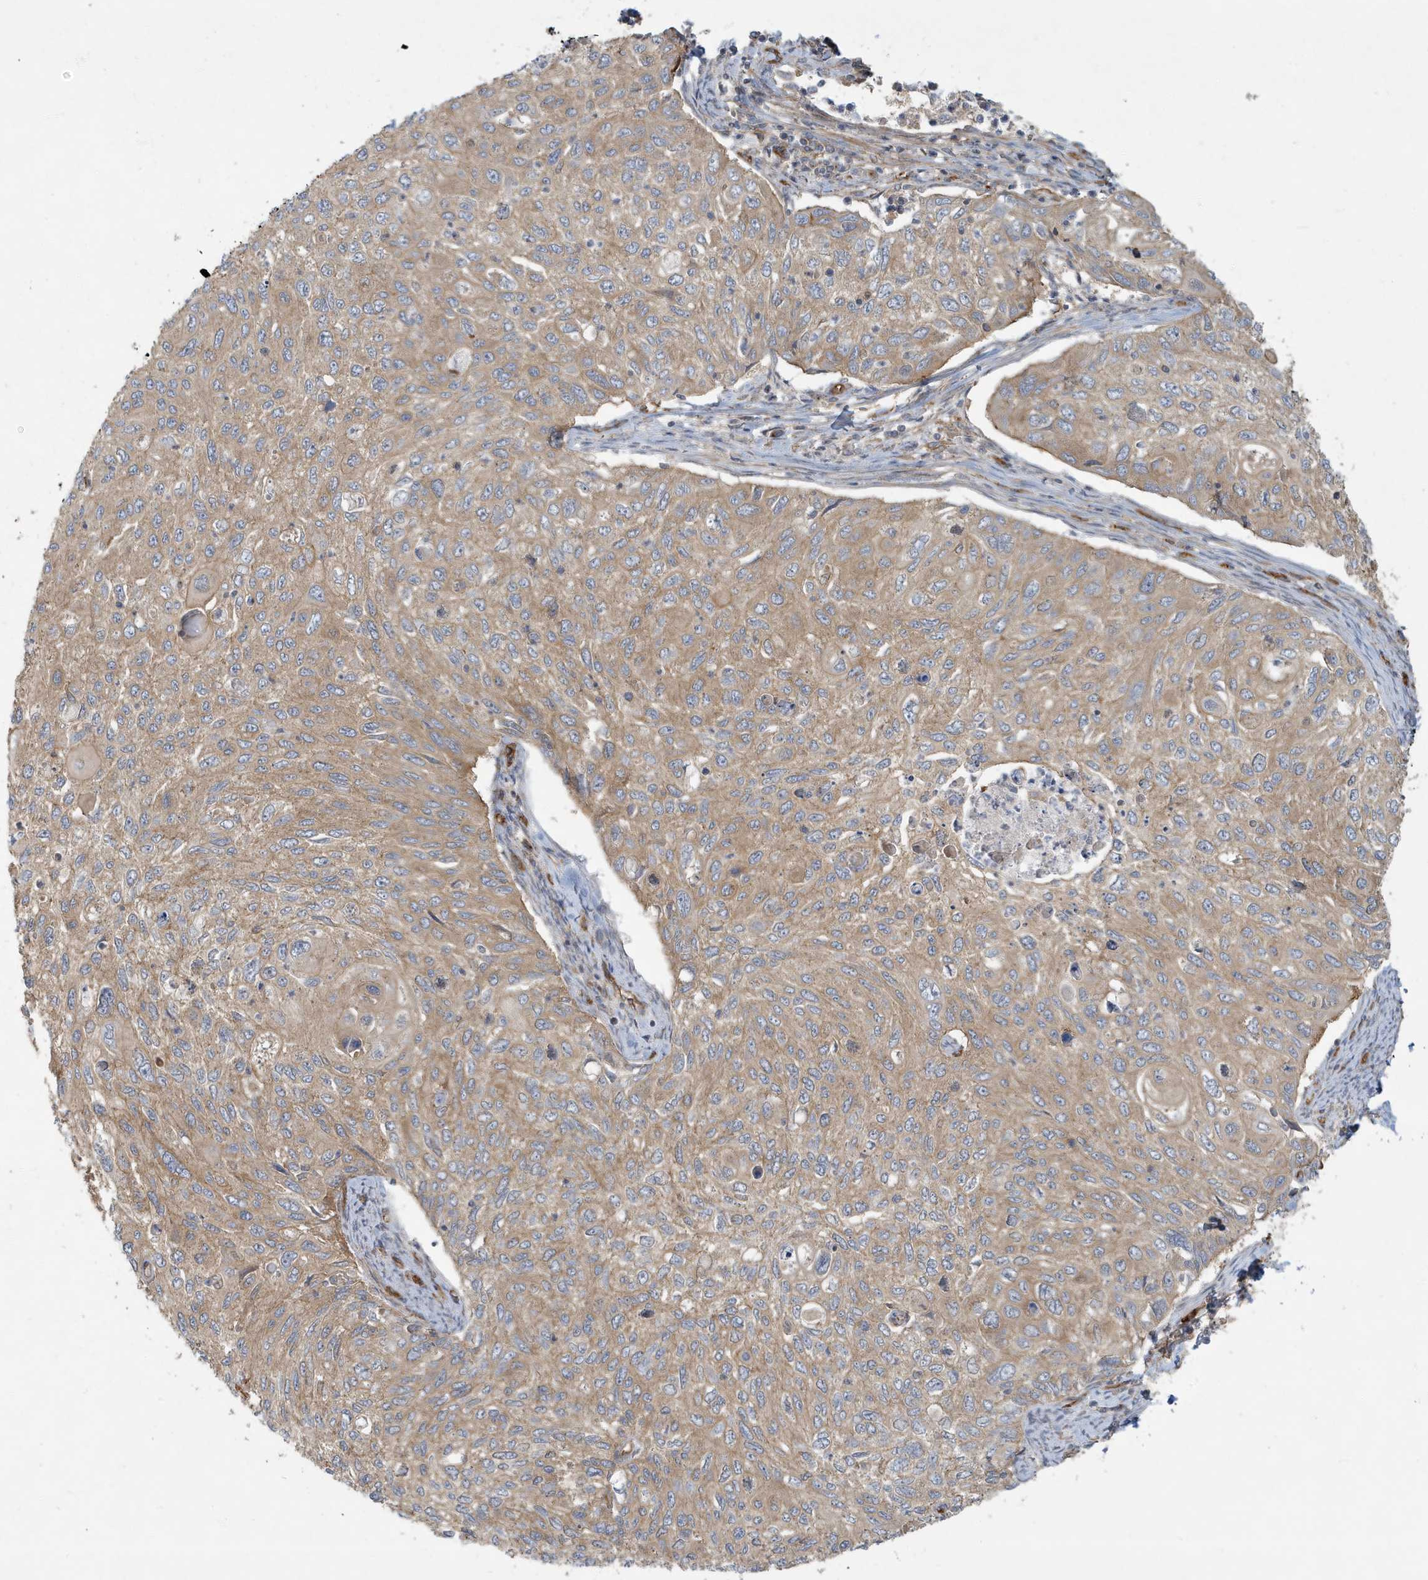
{"staining": {"intensity": "weak", "quantity": ">75%", "location": "cytoplasmic/membranous"}, "tissue": "cervical cancer", "cell_type": "Tumor cells", "image_type": "cancer", "snomed": [{"axis": "morphology", "description": "Squamous cell carcinoma, NOS"}, {"axis": "topography", "description": "Cervix"}], "caption": "Squamous cell carcinoma (cervical) tissue exhibits weak cytoplasmic/membranous expression in about >75% of tumor cells", "gene": "ATP23", "patient": {"sex": "female", "age": 70}}